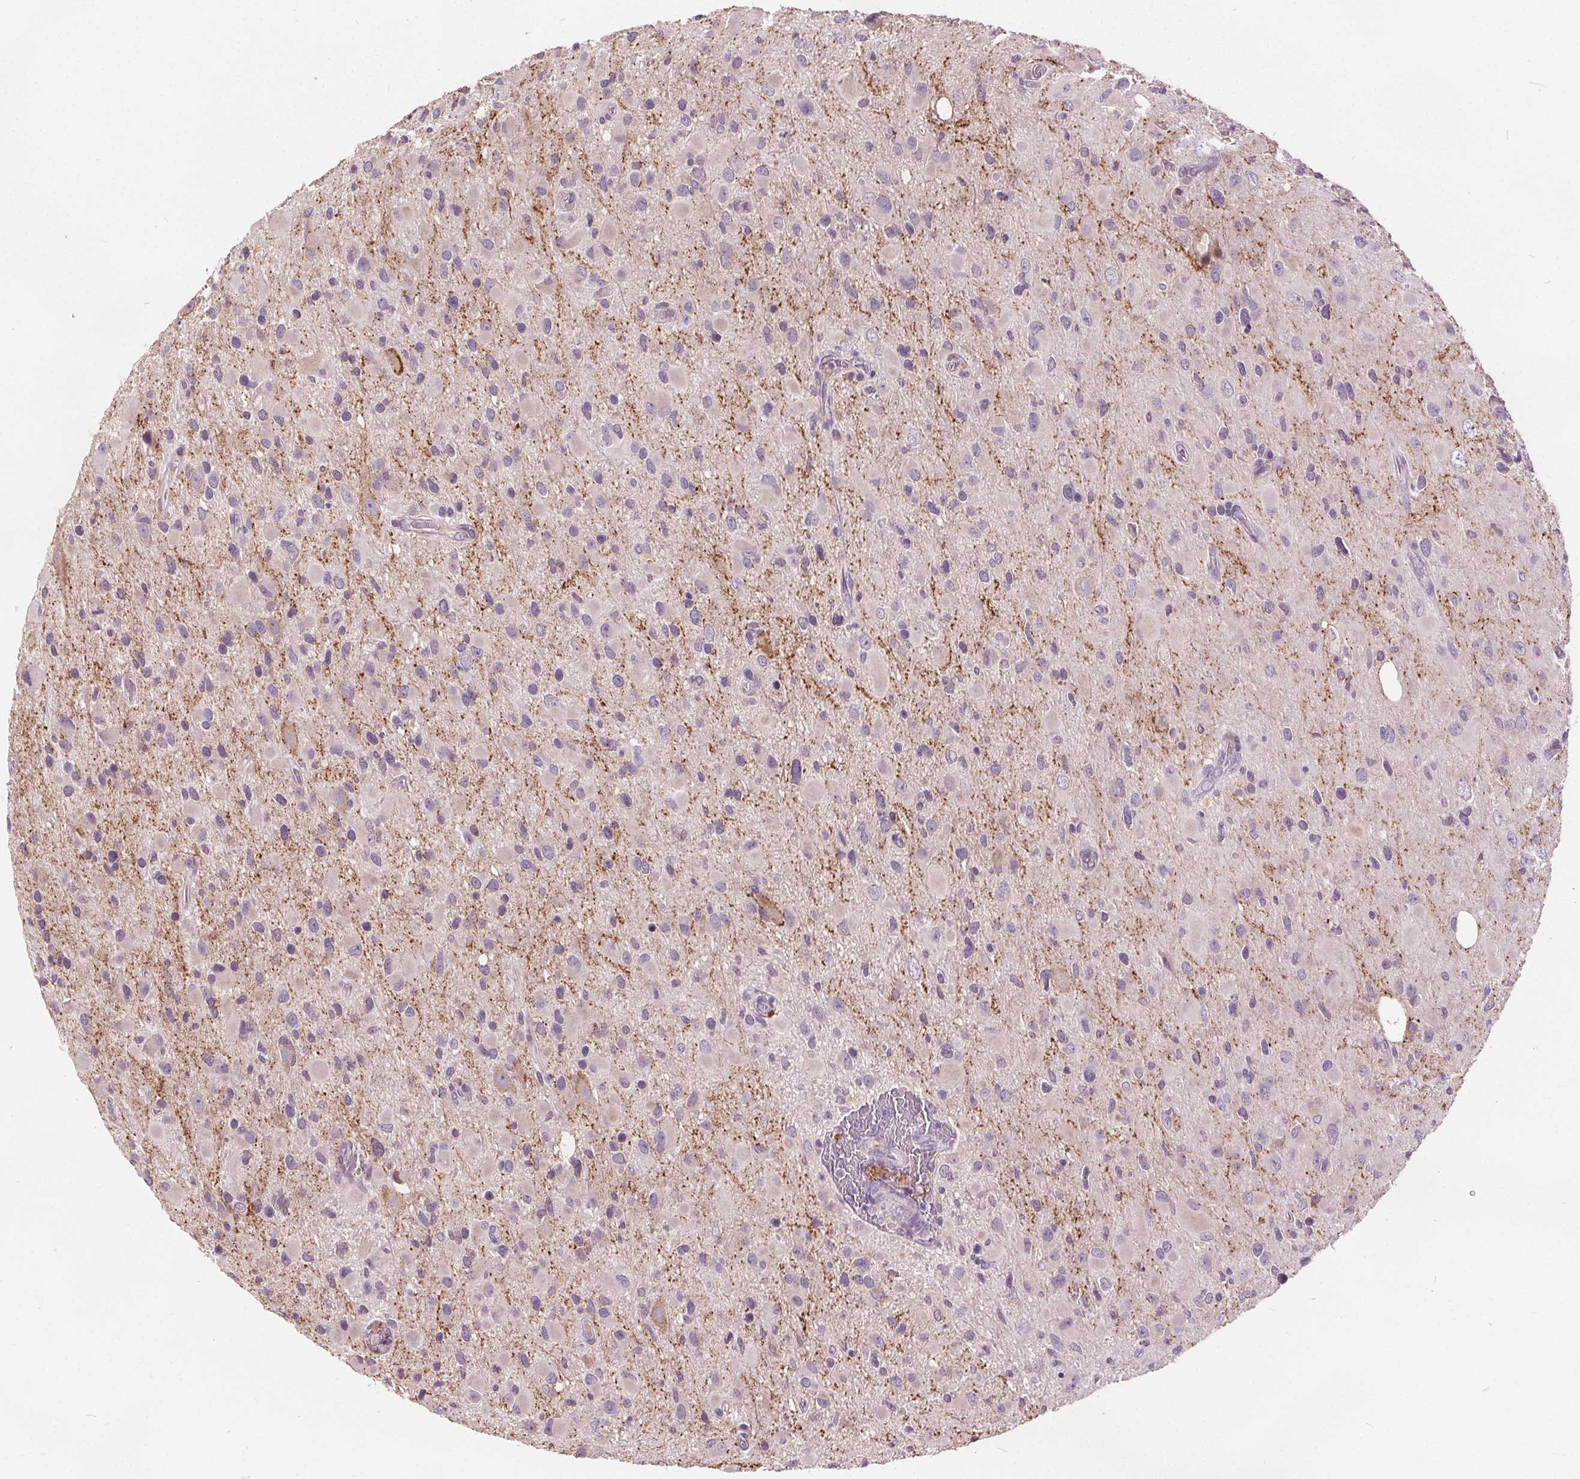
{"staining": {"intensity": "negative", "quantity": "none", "location": "none"}, "tissue": "glioma", "cell_type": "Tumor cells", "image_type": "cancer", "snomed": [{"axis": "morphology", "description": "Glioma, malignant, Low grade"}, {"axis": "topography", "description": "Brain"}], "caption": "A high-resolution photomicrograph shows immunohistochemistry staining of malignant low-grade glioma, which displays no significant expression in tumor cells.", "gene": "ACOX2", "patient": {"sex": "female", "age": 32}}